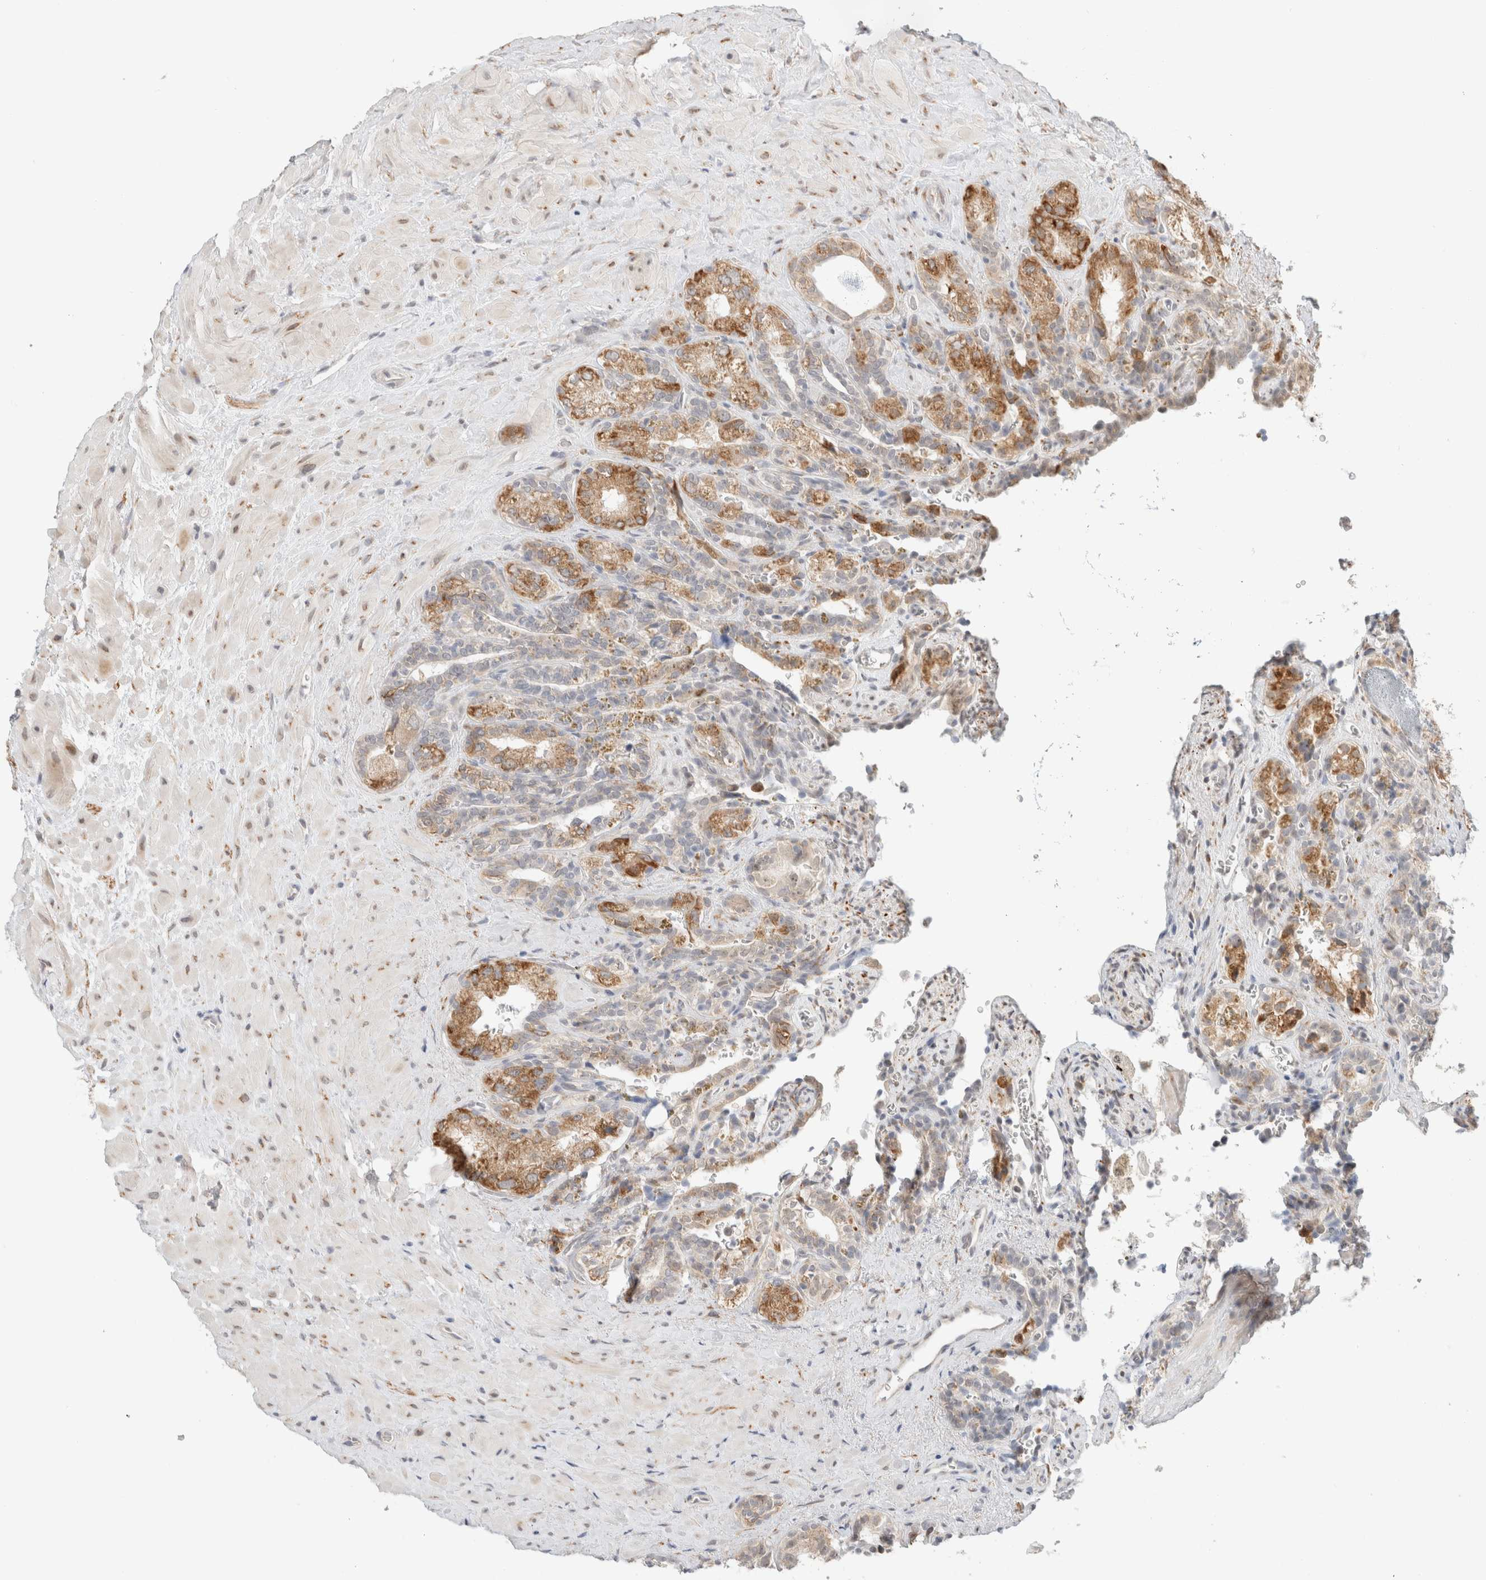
{"staining": {"intensity": "moderate", "quantity": ">75%", "location": "cytoplasmic/membranous"}, "tissue": "seminal vesicle", "cell_type": "Glandular cells", "image_type": "normal", "snomed": [{"axis": "morphology", "description": "Normal tissue, NOS"}, {"axis": "topography", "description": "Prostate"}, {"axis": "topography", "description": "Seminal veicle"}], "caption": "Brown immunohistochemical staining in normal human seminal vesicle reveals moderate cytoplasmic/membranous staining in about >75% of glandular cells.", "gene": "HDLBP", "patient": {"sex": "male", "age": 67}}